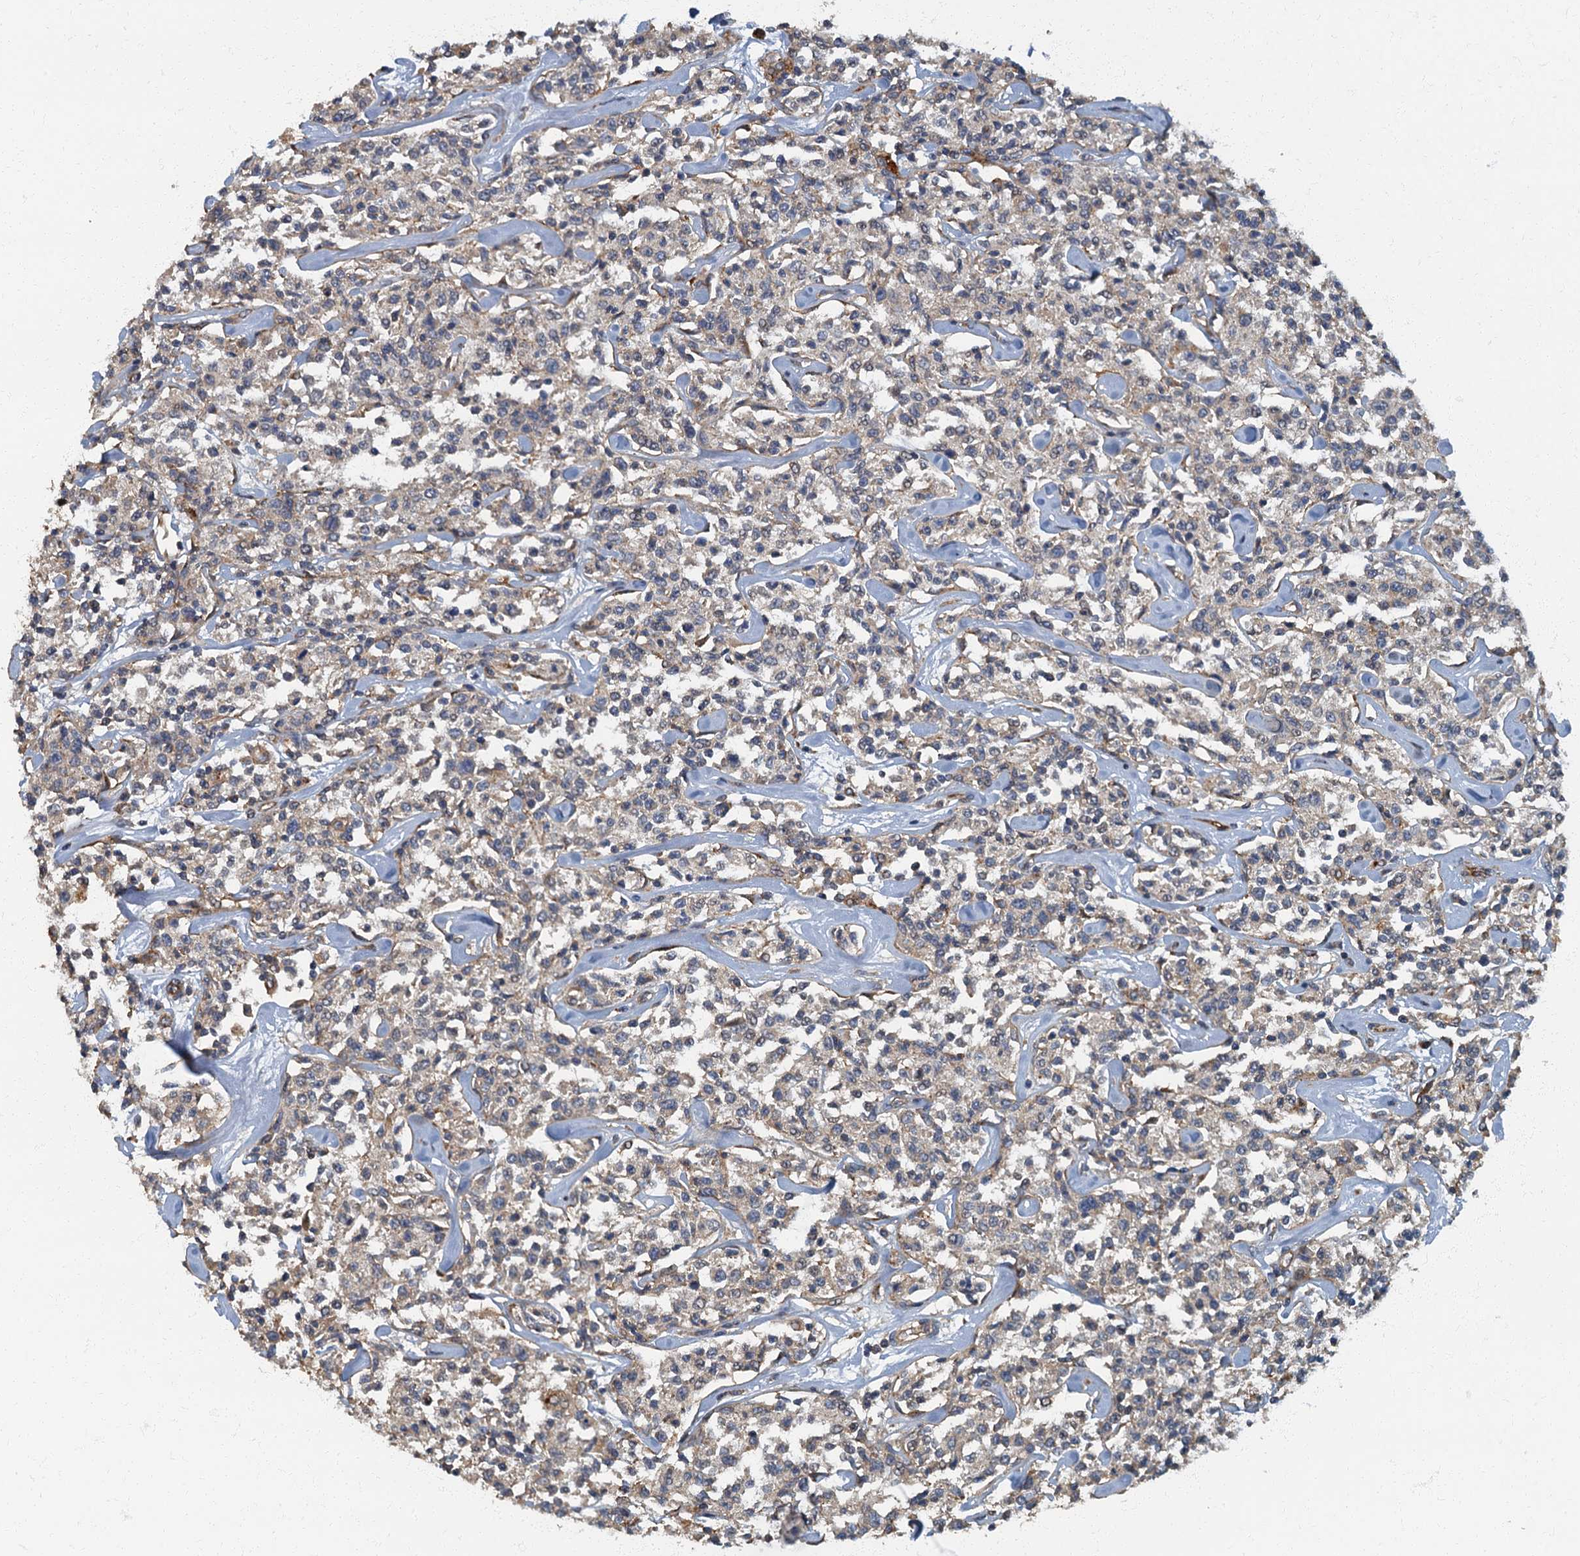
{"staining": {"intensity": "negative", "quantity": "none", "location": "none"}, "tissue": "lymphoma", "cell_type": "Tumor cells", "image_type": "cancer", "snomed": [{"axis": "morphology", "description": "Malignant lymphoma, non-Hodgkin's type, Low grade"}, {"axis": "topography", "description": "Small intestine"}], "caption": "Immunohistochemical staining of lymphoma reveals no significant staining in tumor cells.", "gene": "ARL11", "patient": {"sex": "female", "age": 59}}